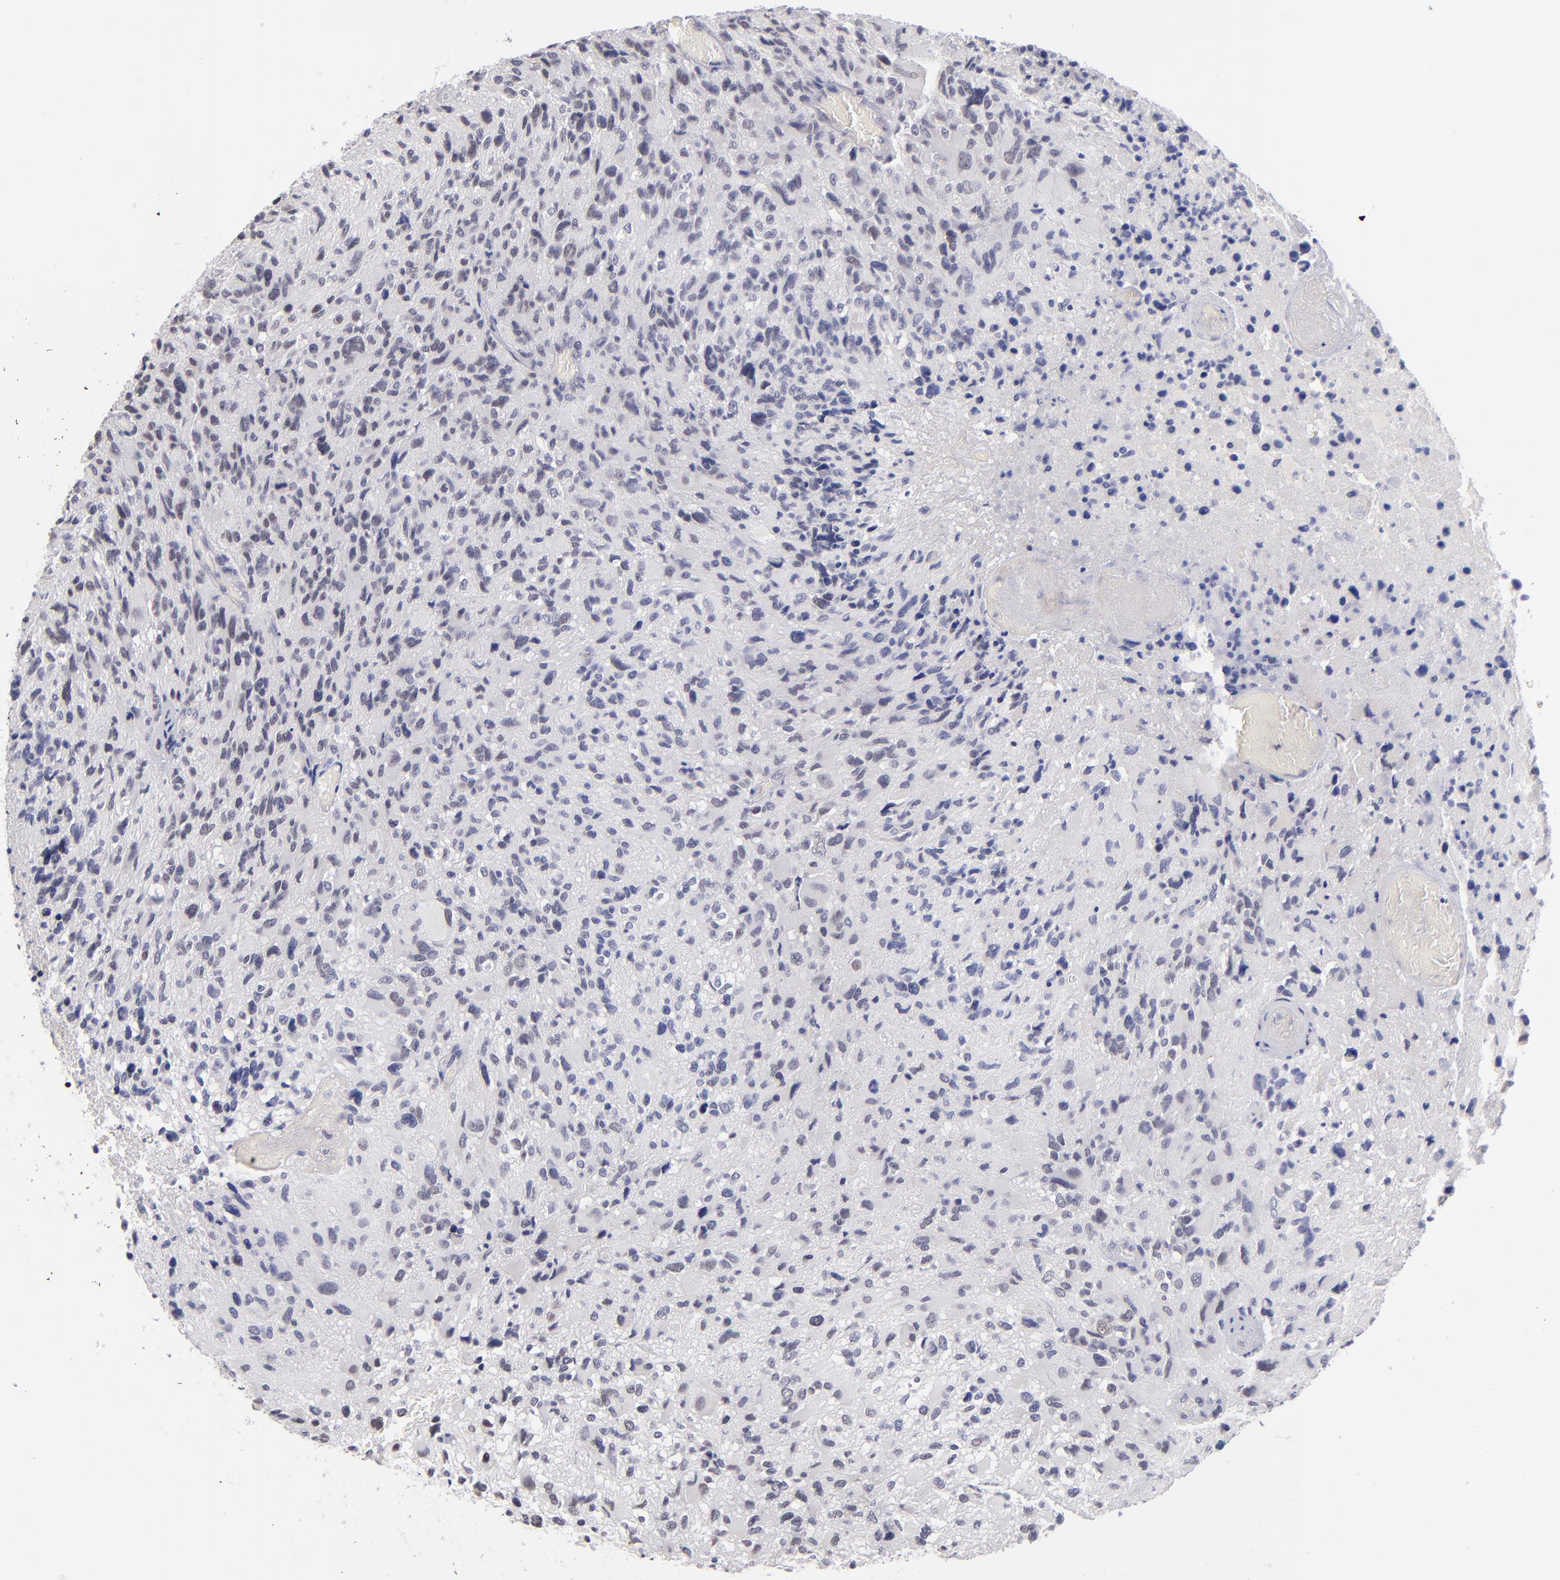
{"staining": {"intensity": "weak", "quantity": "<25%", "location": "nuclear"}, "tissue": "glioma", "cell_type": "Tumor cells", "image_type": "cancer", "snomed": [{"axis": "morphology", "description": "Glioma, malignant, High grade"}, {"axis": "topography", "description": "Brain"}], "caption": "The photomicrograph exhibits no staining of tumor cells in glioma.", "gene": "TEX11", "patient": {"sex": "male", "age": 69}}